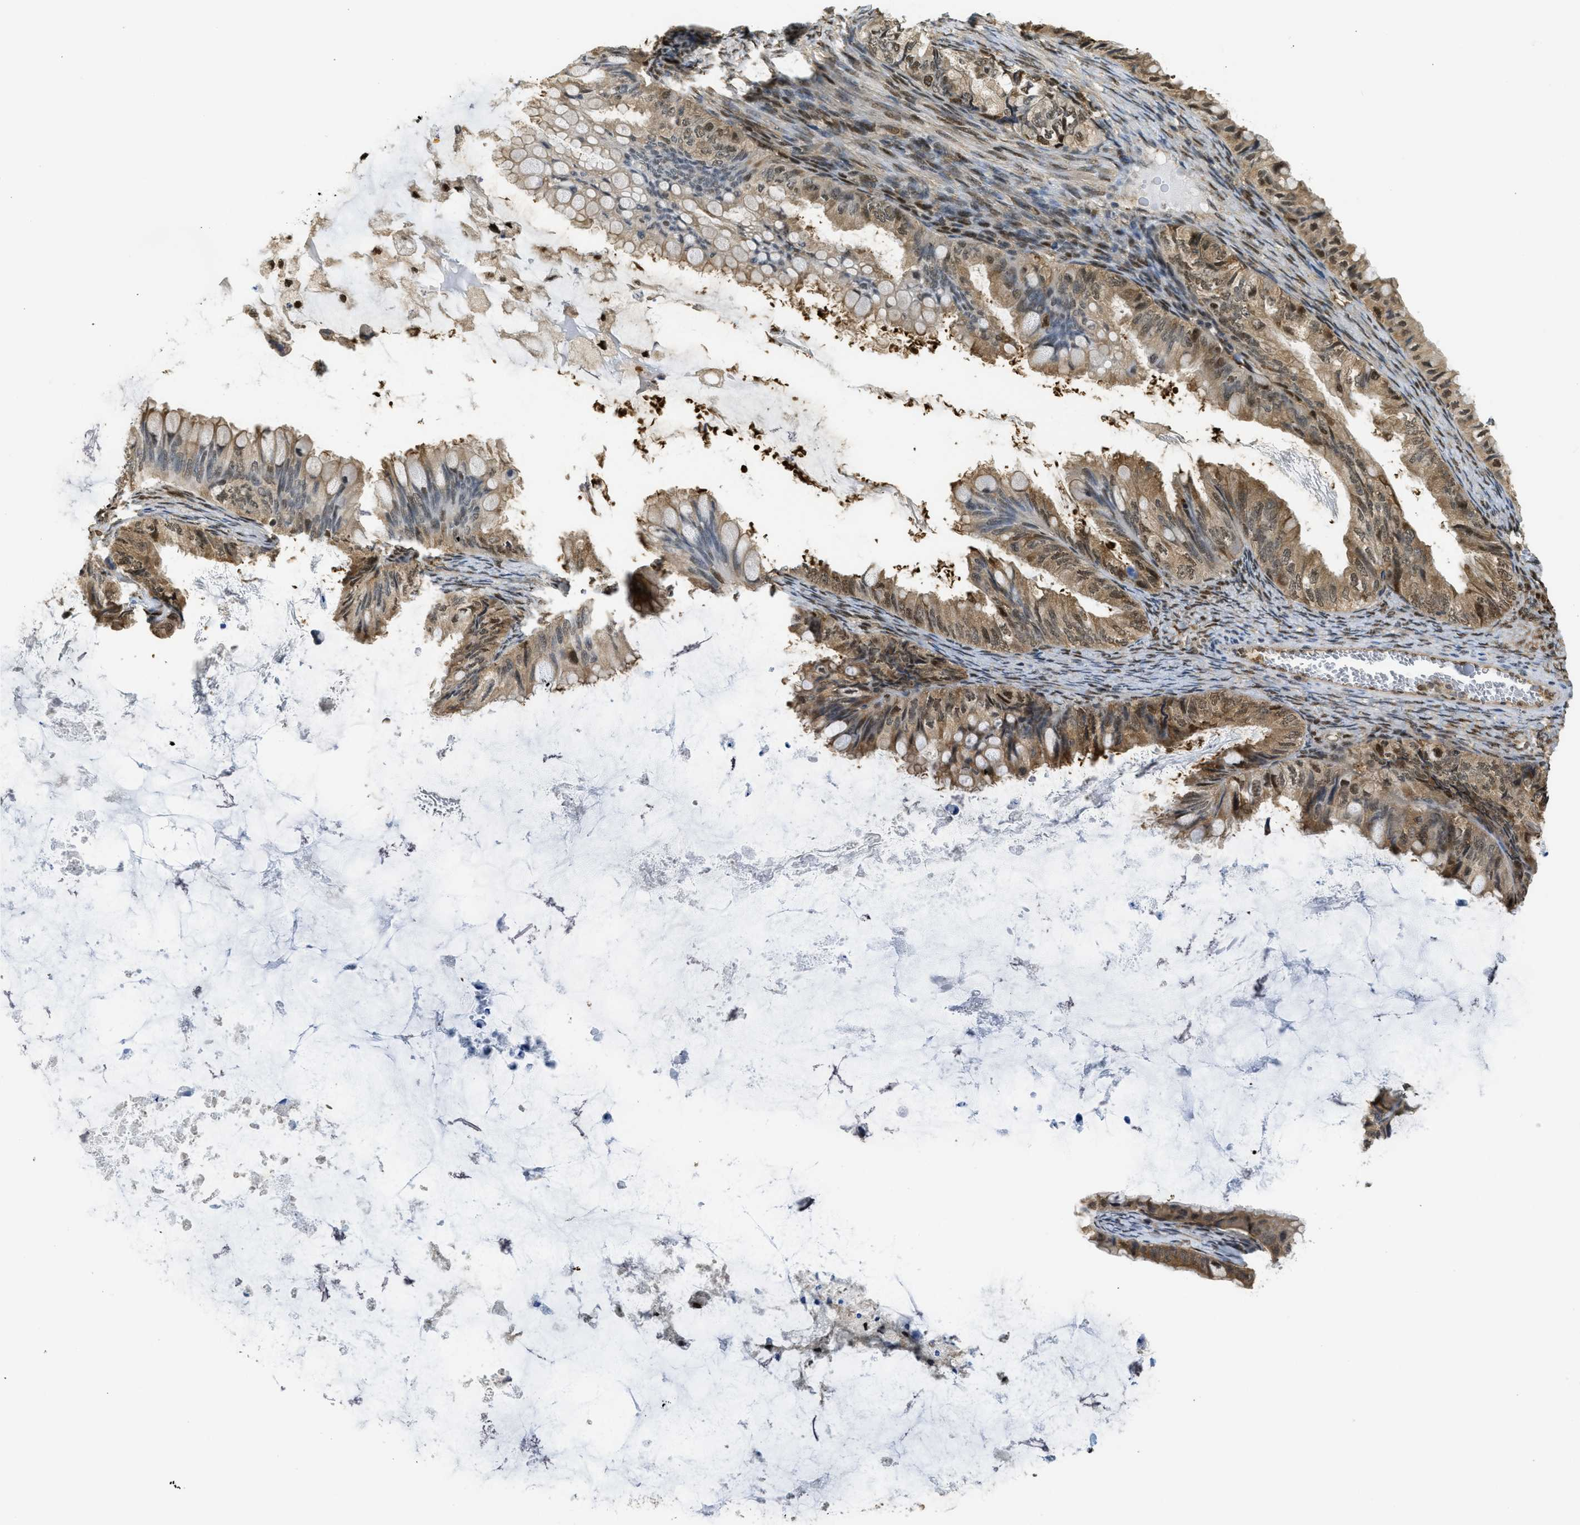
{"staining": {"intensity": "moderate", "quantity": "25%-75%", "location": "cytoplasmic/membranous,nuclear"}, "tissue": "ovarian cancer", "cell_type": "Tumor cells", "image_type": "cancer", "snomed": [{"axis": "morphology", "description": "Cystadenocarcinoma, mucinous, NOS"}, {"axis": "topography", "description": "Ovary"}], "caption": "Immunohistochemistry image of human ovarian cancer stained for a protein (brown), which exhibits medium levels of moderate cytoplasmic/membranous and nuclear staining in about 25%-75% of tumor cells.", "gene": "PSMC5", "patient": {"sex": "female", "age": 80}}